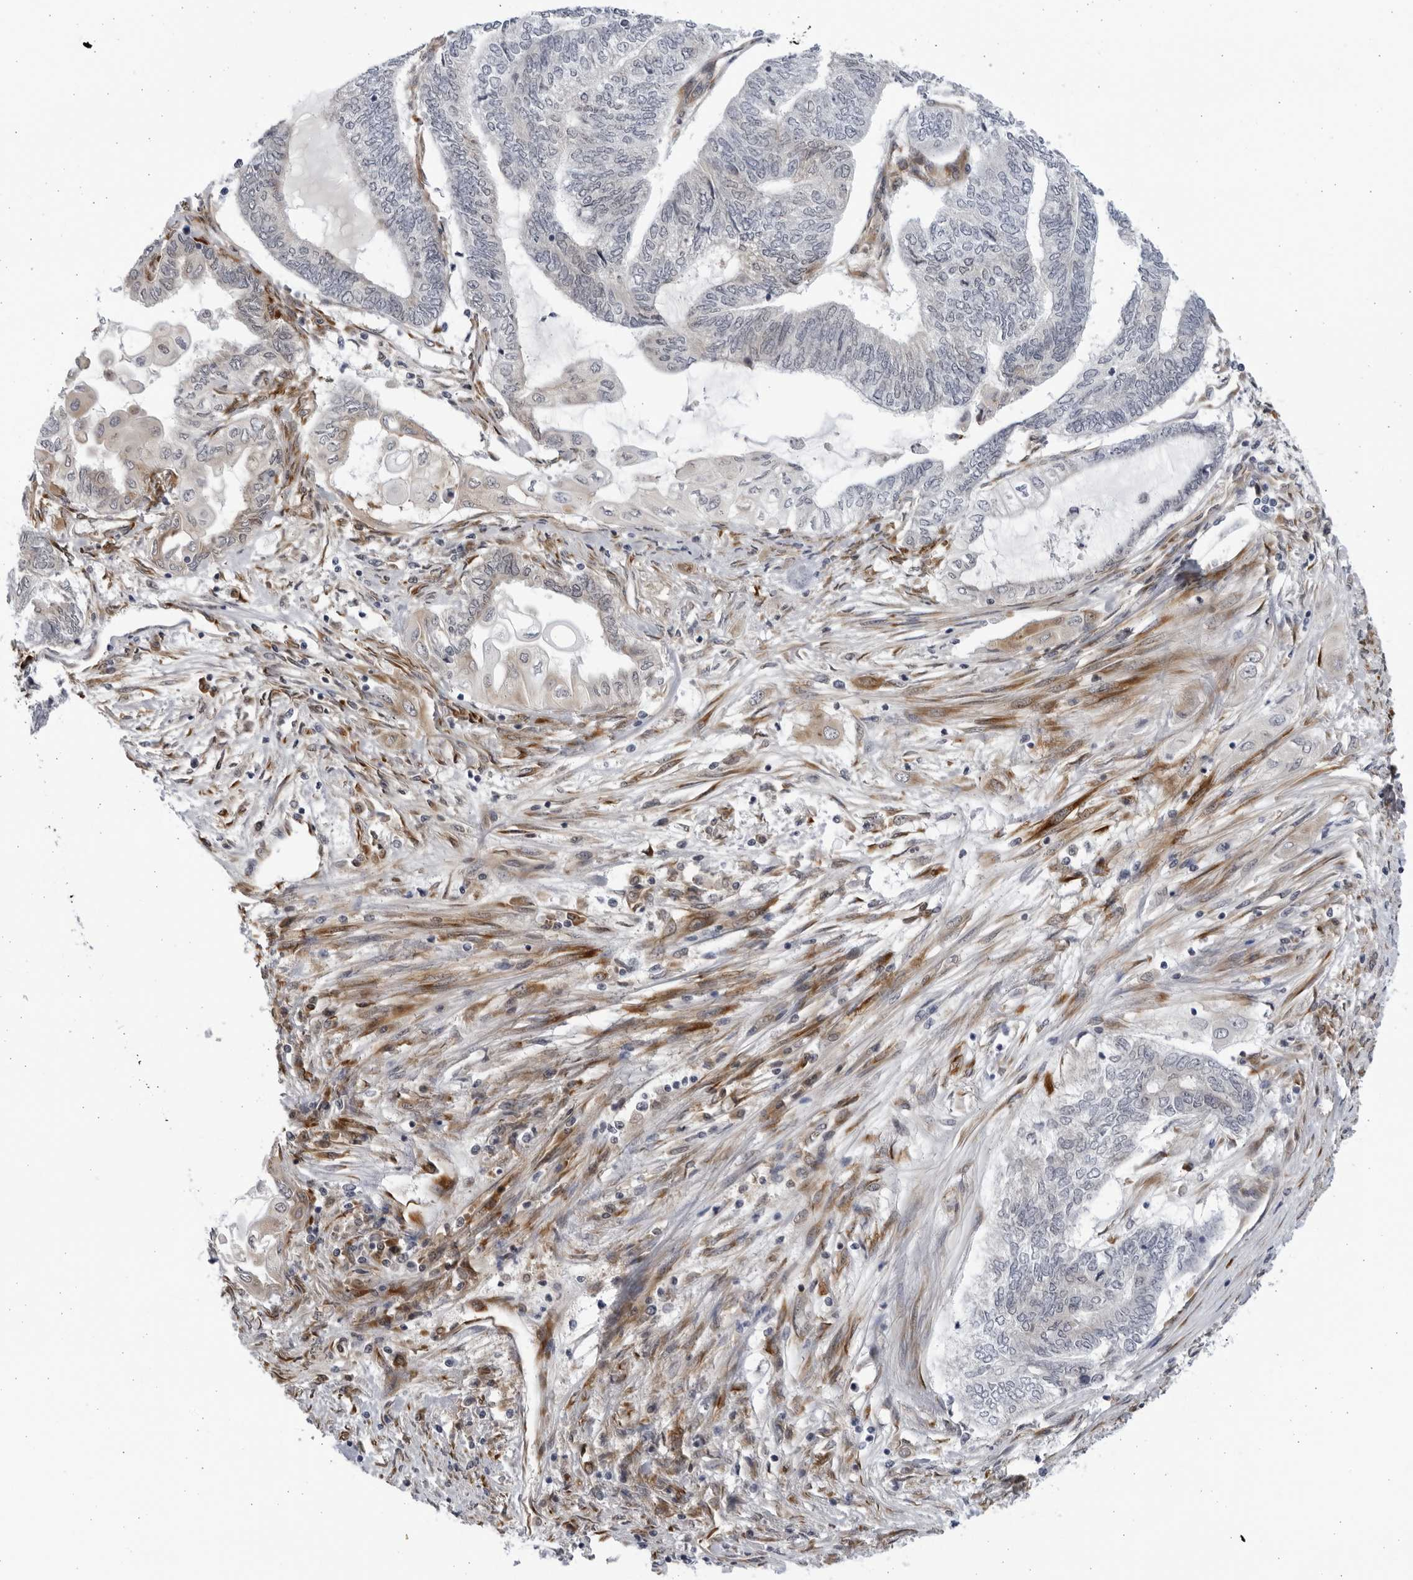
{"staining": {"intensity": "weak", "quantity": "<25%", "location": "cytoplasmic/membranous"}, "tissue": "endometrial cancer", "cell_type": "Tumor cells", "image_type": "cancer", "snomed": [{"axis": "morphology", "description": "Adenocarcinoma, NOS"}, {"axis": "topography", "description": "Uterus"}, {"axis": "topography", "description": "Endometrium"}], "caption": "Immunohistochemistry (IHC) of endometrial adenocarcinoma reveals no positivity in tumor cells. (DAB (3,3'-diaminobenzidine) immunohistochemistry with hematoxylin counter stain).", "gene": "BMP2K", "patient": {"sex": "female", "age": 70}}